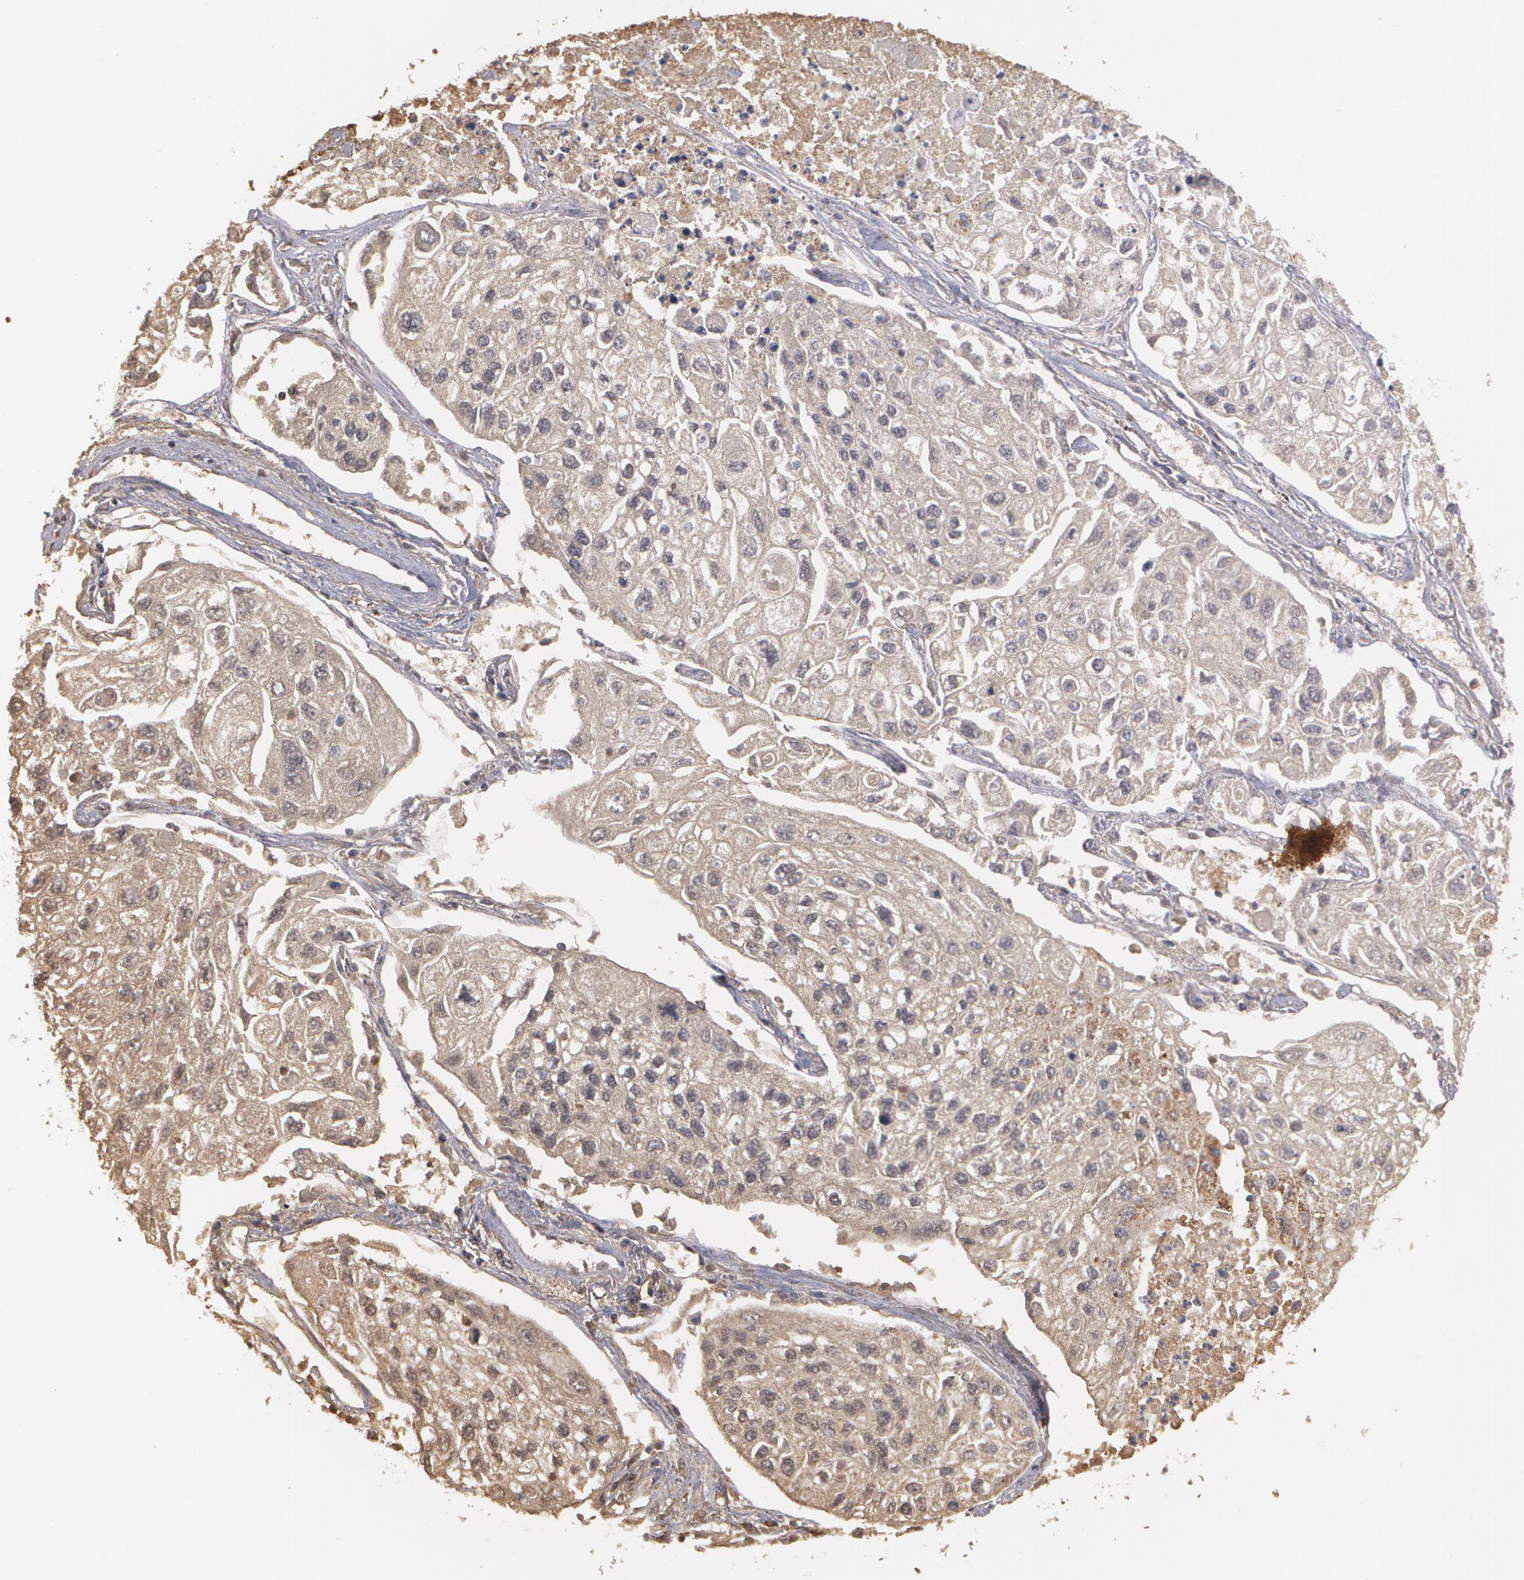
{"staining": {"intensity": "weak", "quantity": ">75%", "location": "cytoplasmic/membranous"}, "tissue": "lung cancer", "cell_type": "Tumor cells", "image_type": "cancer", "snomed": [{"axis": "morphology", "description": "Squamous cell carcinoma, NOS"}, {"axis": "topography", "description": "Lung"}], "caption": "DAB immunohistochemical staining of human lung cancer exhibits weak cytoplasmic/membranous protein positivity in about >75% of tumor cells.", "gene": "SERPINA1", "patient": {"sex": "male", "age": 75}}